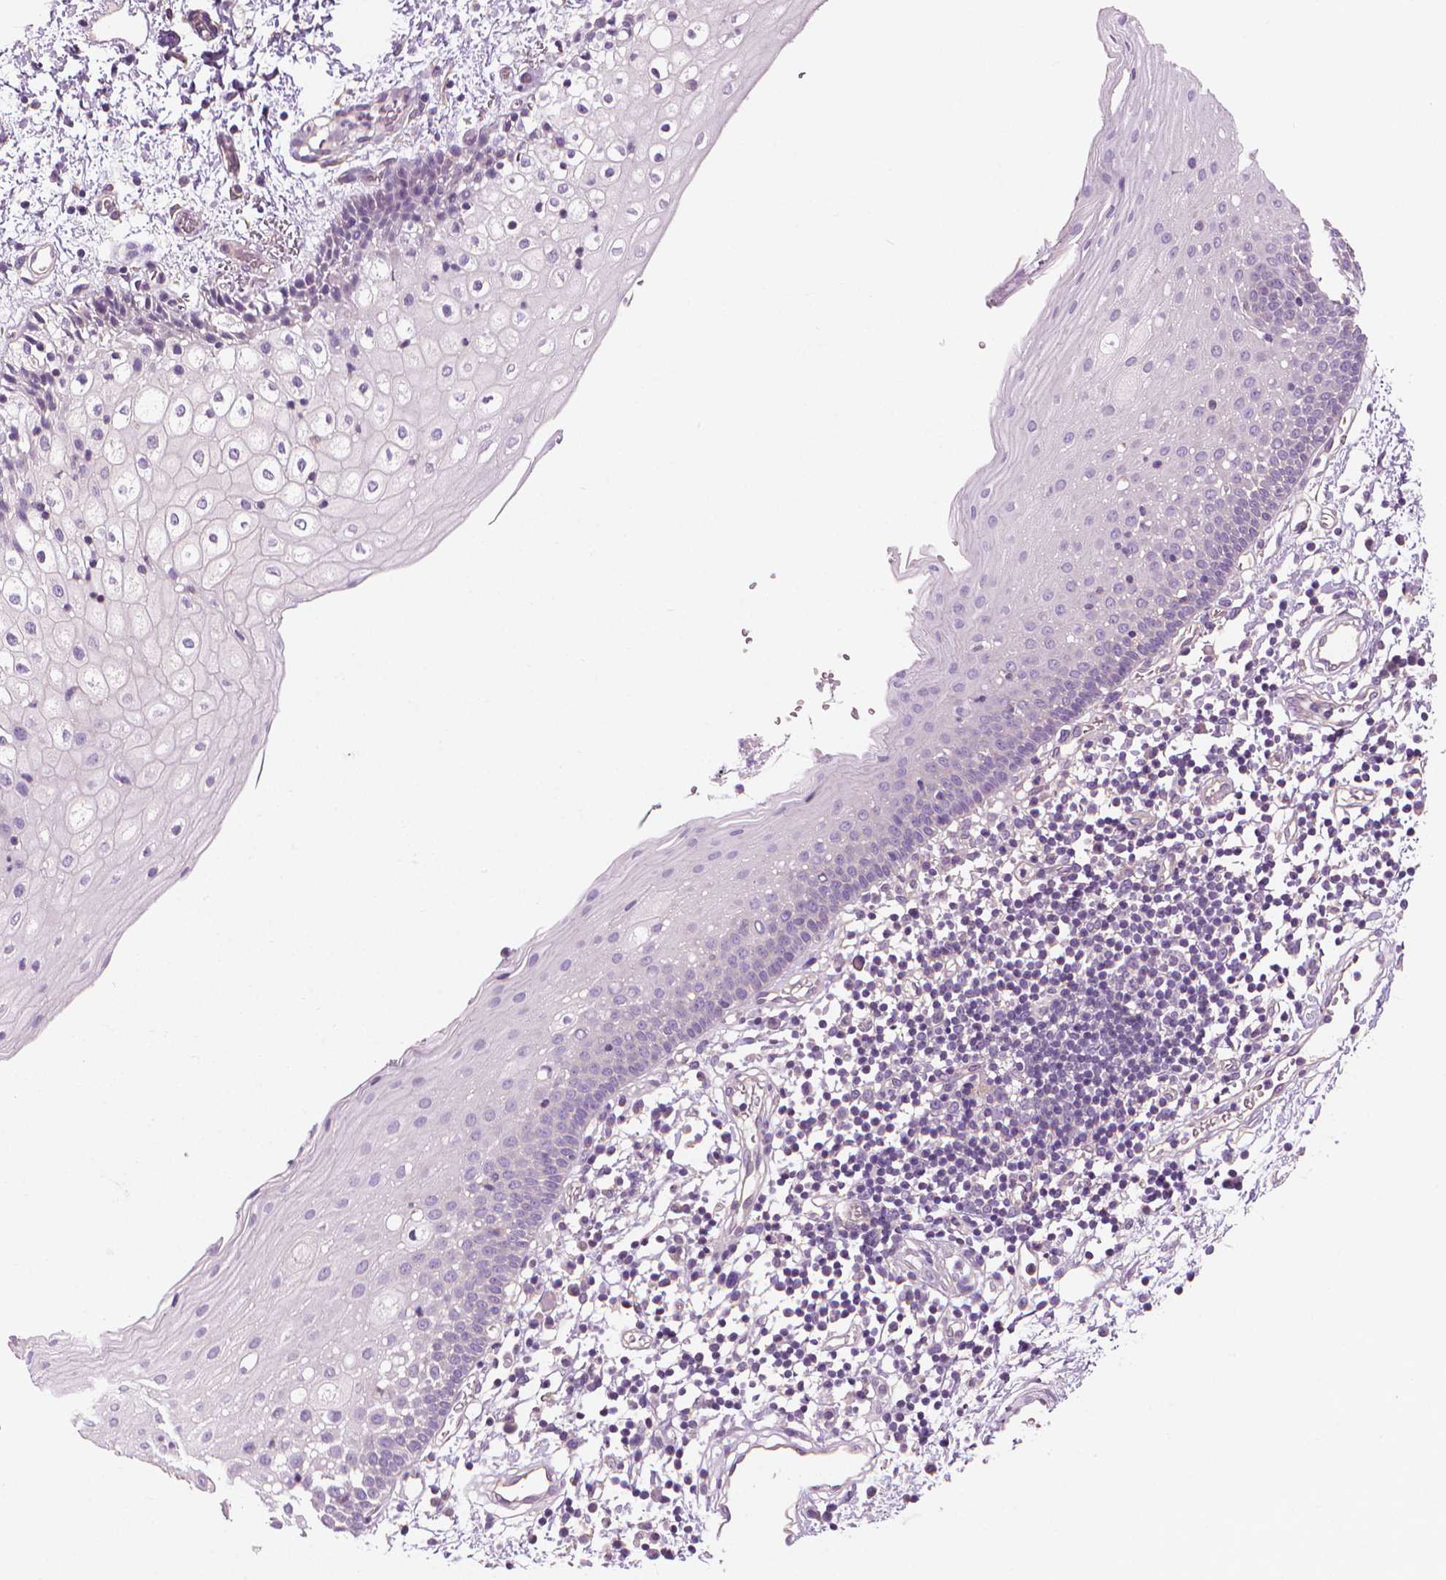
{"staining": {"intensity": "negative", "quantity": "none", "location": "none"}, "tissue": "oral mucosa", "cell_type": "Squamous epithelial cells", "image_type": "normal", "snomed": [{"axis": "morphology", "description": "Normal tissue, NOS"}, {"axis": "topography", "description": "Oral tissue"}], "caption": "The histopathology image reveals no staining of squamous epithelial cells in benign oral mucosa. (DAB immunohistochemistry, high magnification).", "gene": "RIIAD1", "patient": {"sex": "female", "age": 43}}